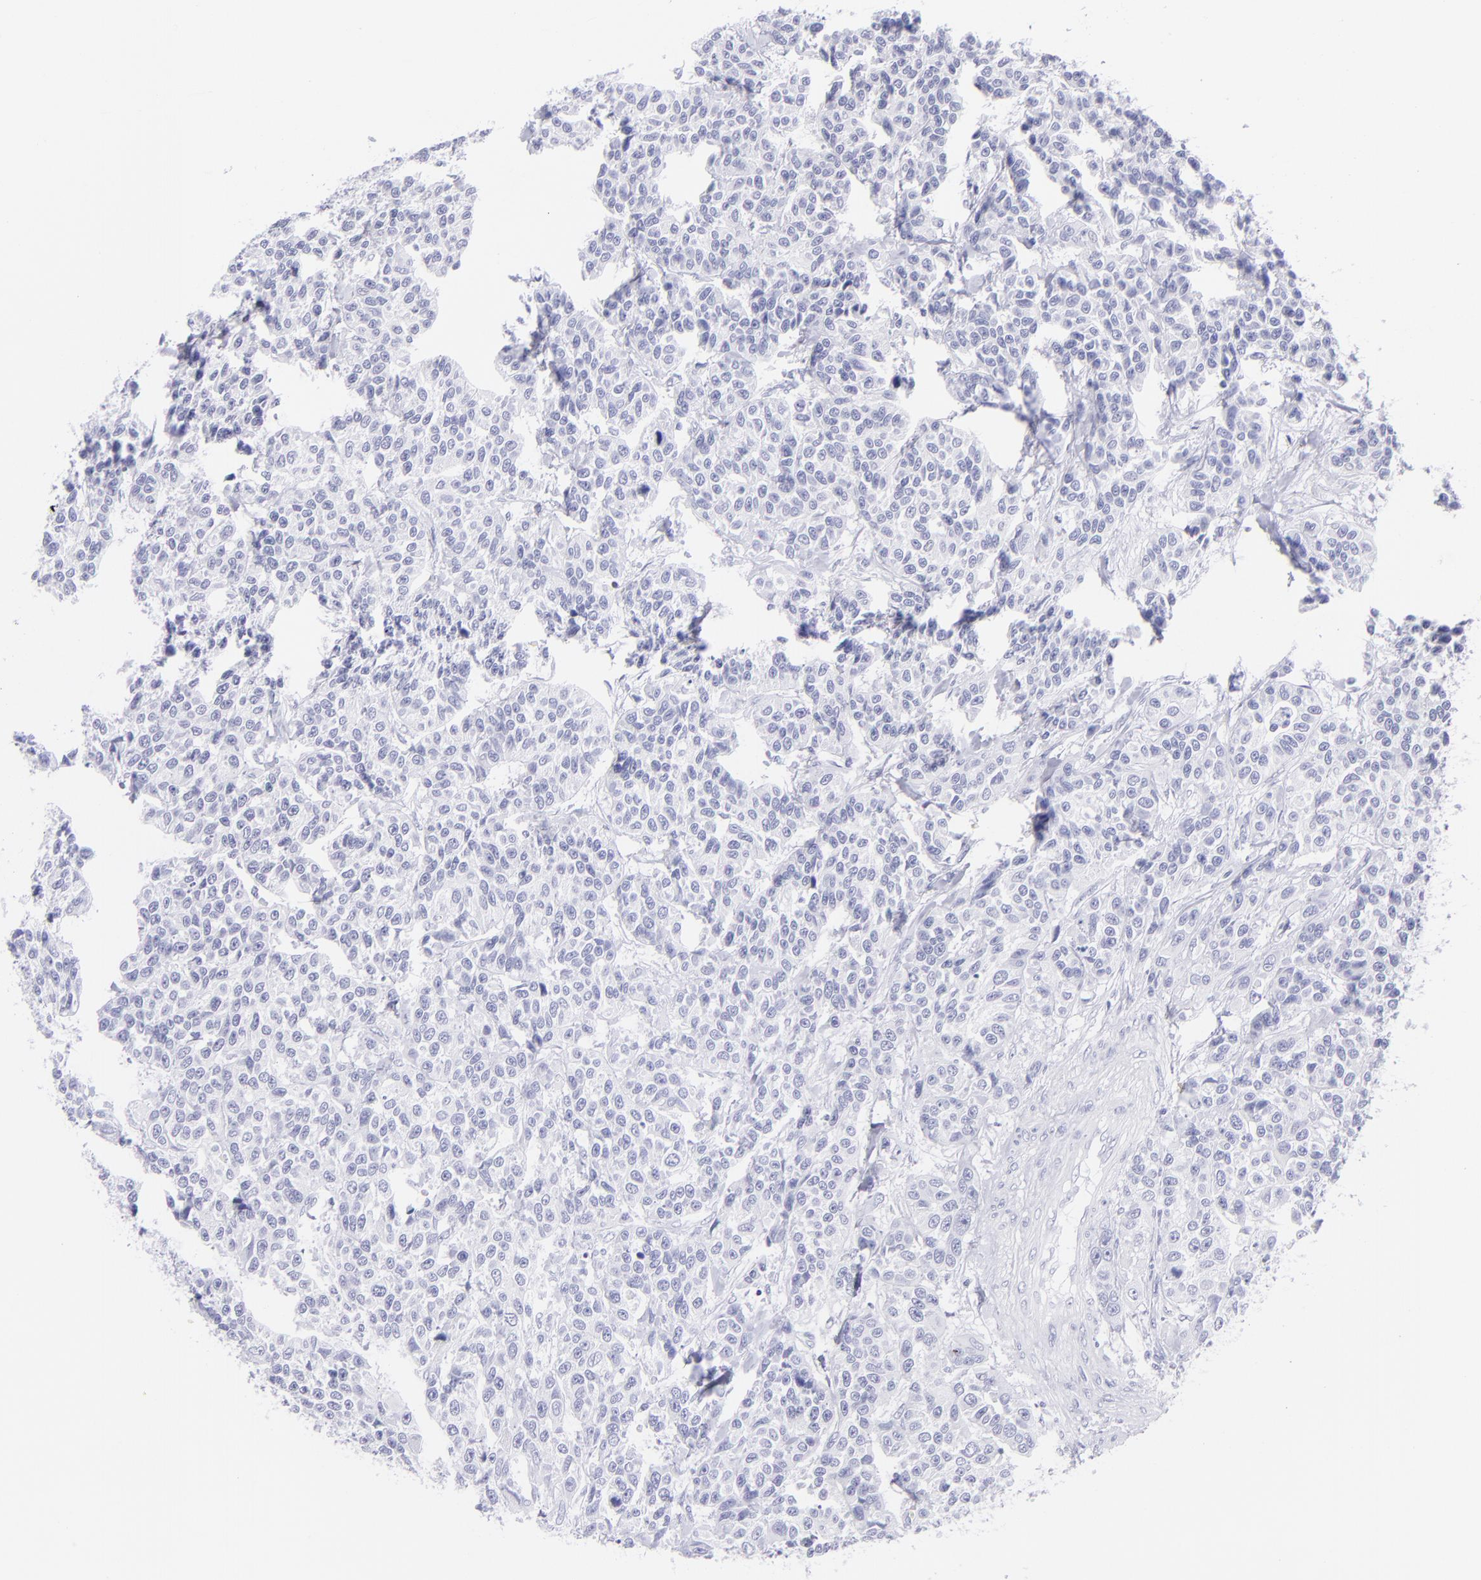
{"staining": {"intensity": "negative", "quantity": "none", "location": "none"}, "tissue": "urothelial cancer", "cell_type": "Tumor cells", "image_type": "cancer", "snomed": [{"axis": "morphology", "description": "Urothelial carcinoma, High grade"}, {"axis": "topography", "description": "Urinary bladder"}], "caption": "An immunohistochemistry (IHC) histopathology image of urothelial cancer is shown. There is no staining in tumor cells of urothelial cancer.", "gene": "CNP", "patient": {"sex": "female", "age": 81}}